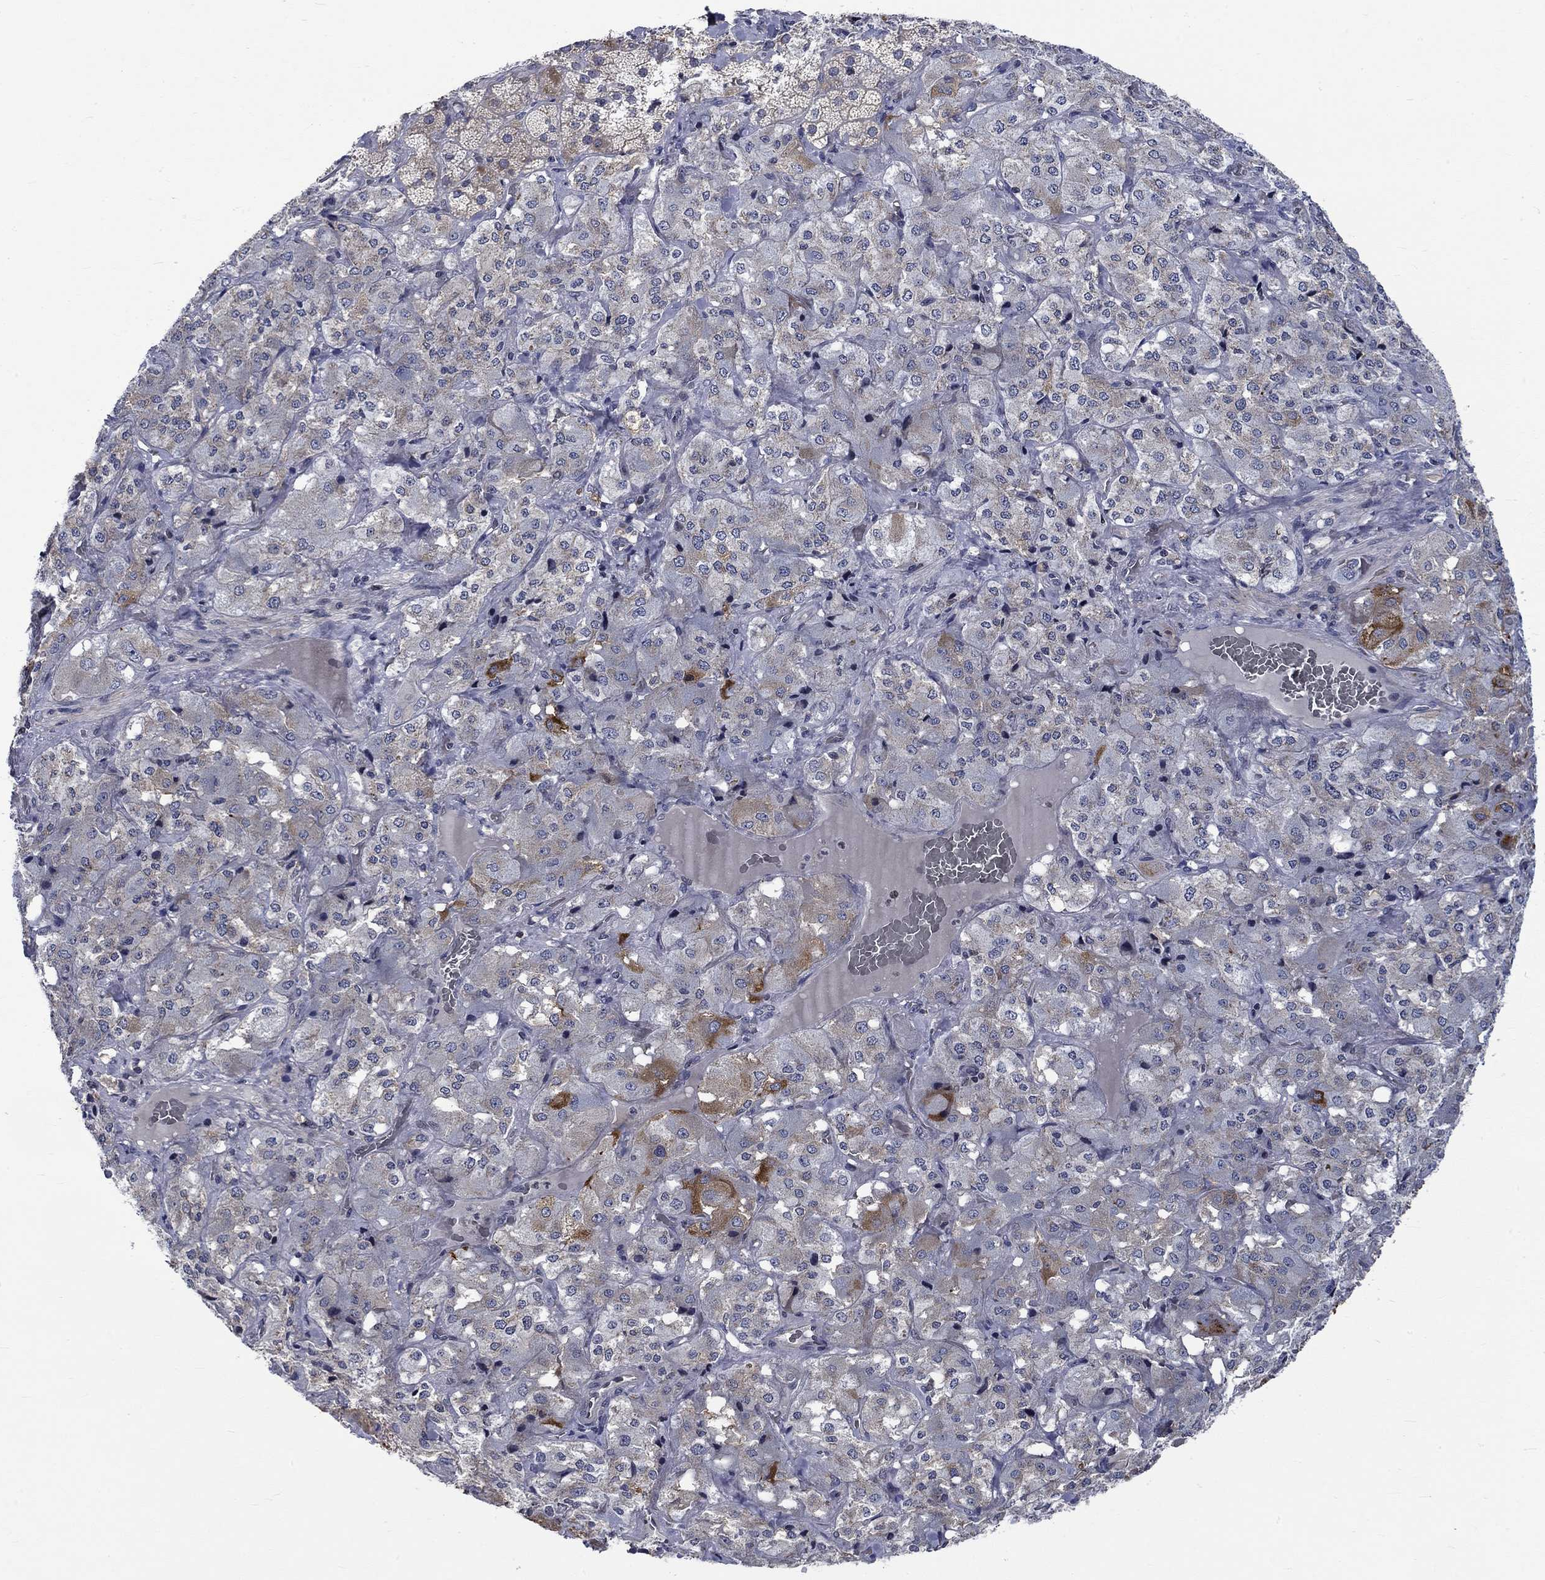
{"staining": {"intensity": "moderate", "quantity": "<25%", "location": "cytoplasmic/membranous"}, "tissue": "adrenal gland", "cell_type": "Glandular cells", "image_type": "normal", "snomed": [{"axis": "morphology", "description": "Normal tissue, NOS"}, {"axis": "topography", "description": "Adrenal gland"}], "caption": "Immunohistochemical staining of benign human adrenal gland displays <25% levels of moderate cytoplasmic/membranous protein positivity in approximately <25% of glandular cells.", "gene": "GJA5", "patient": {"sex": "male", "age": 57}}